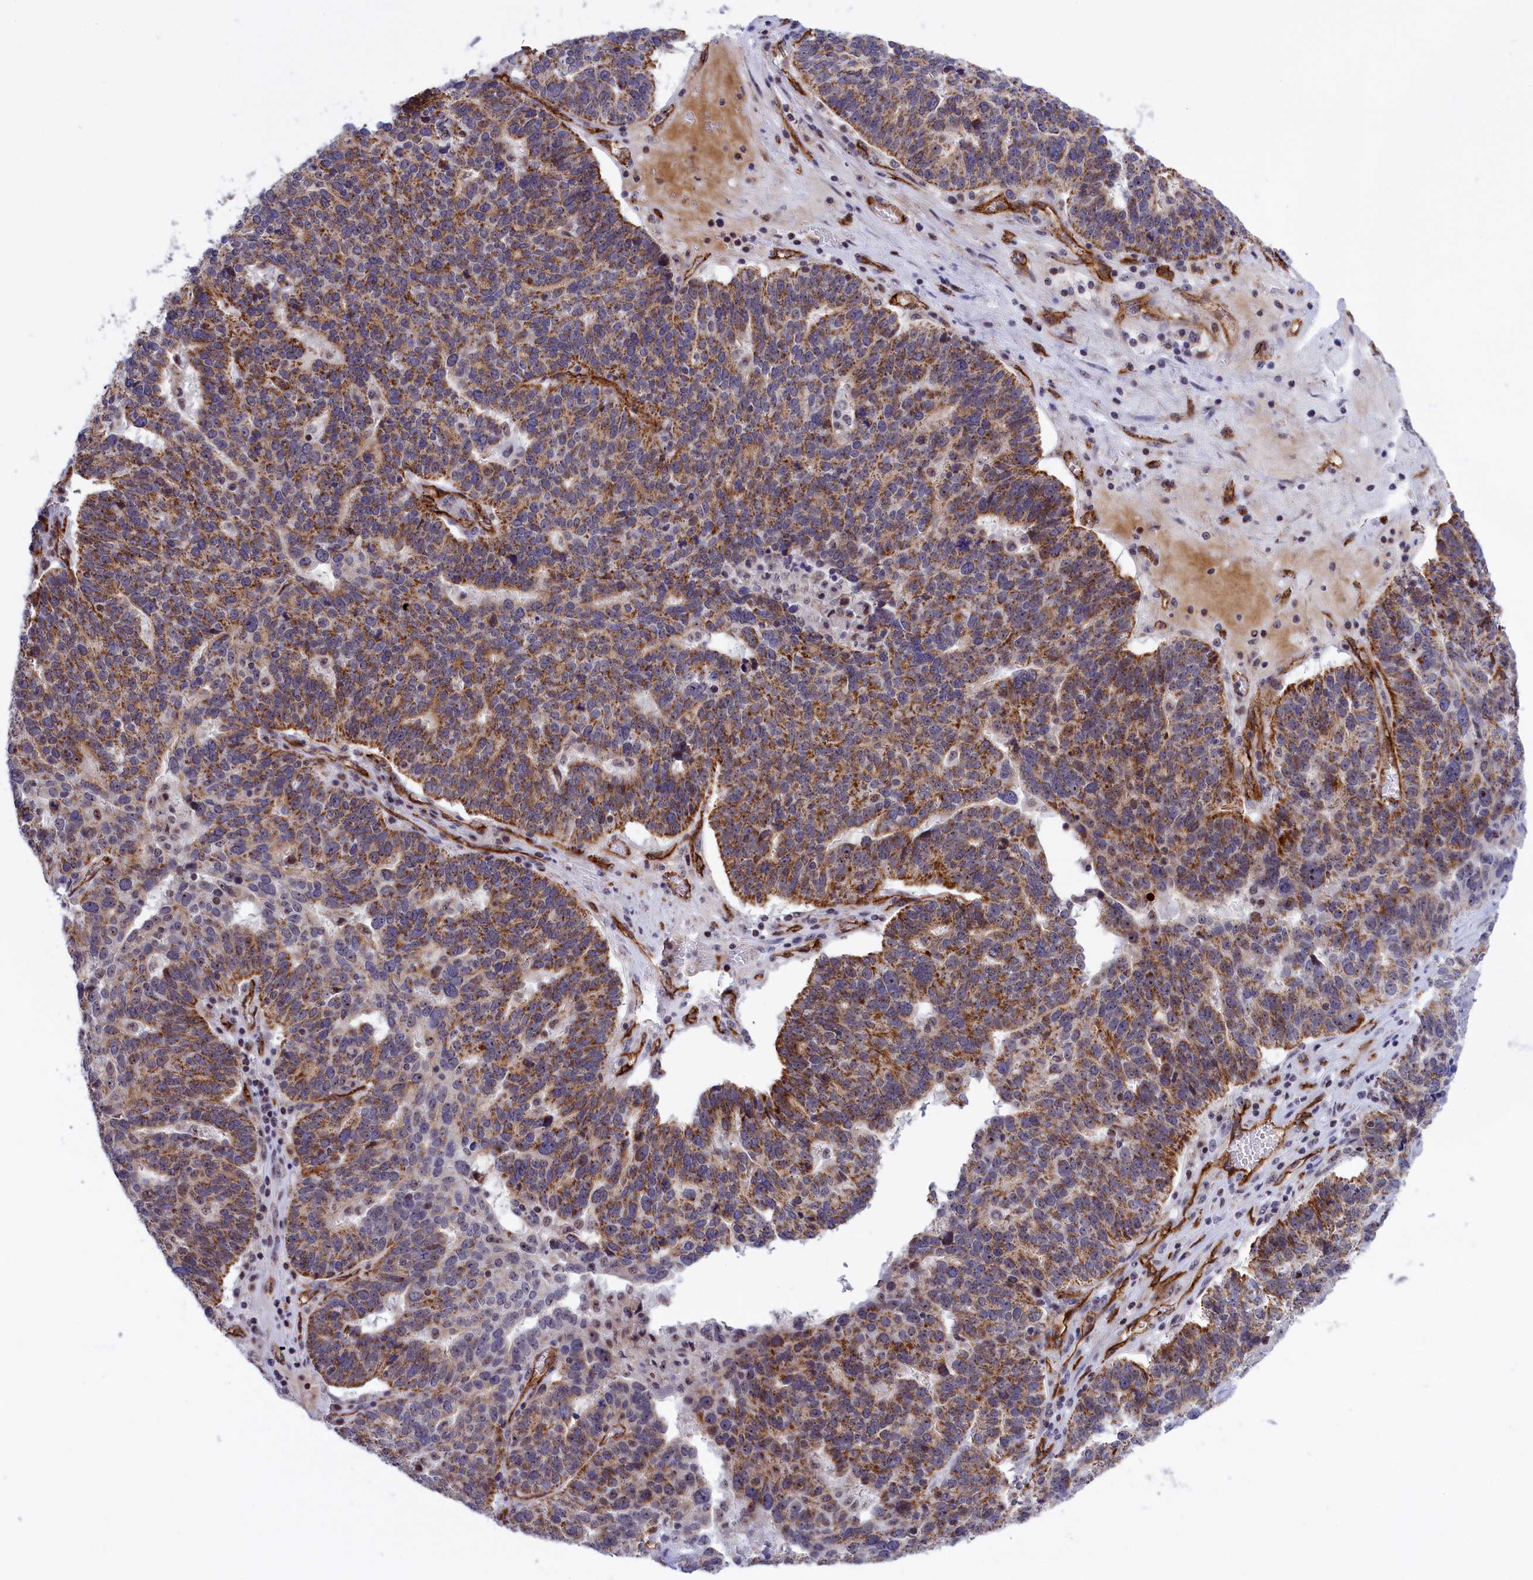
{"staining": {"intensity": "moderate", "quantity": ">75%", "location": "cytoplasmic/membranous"}, "tissue": "ovarian cancer", "cell_type": "Tumor cells", "image_type": "cancer", "snomed": [{"axis": "morphology", "description": "Cystadenocarcinoma, serous, NOS"}, {"axis": "topography", "description": "Ovary"}], "caption": "Immunohistochemistry staining of ovarian cancer (serous cystadenocarcinoma), which displays medium levels of moderate cytoplasmic/membranous positivity in about >75% of tumor cells indicating moderate cytoplasmic/membranous protein expression. The staining was performed using DAB (3,3'-diaminobenzidine) (brown) for protein detection and nuclei were counterstained in hematoxylin (blue).", "gene": "MPND", "patient": {"sex": "female", "age": 59}}